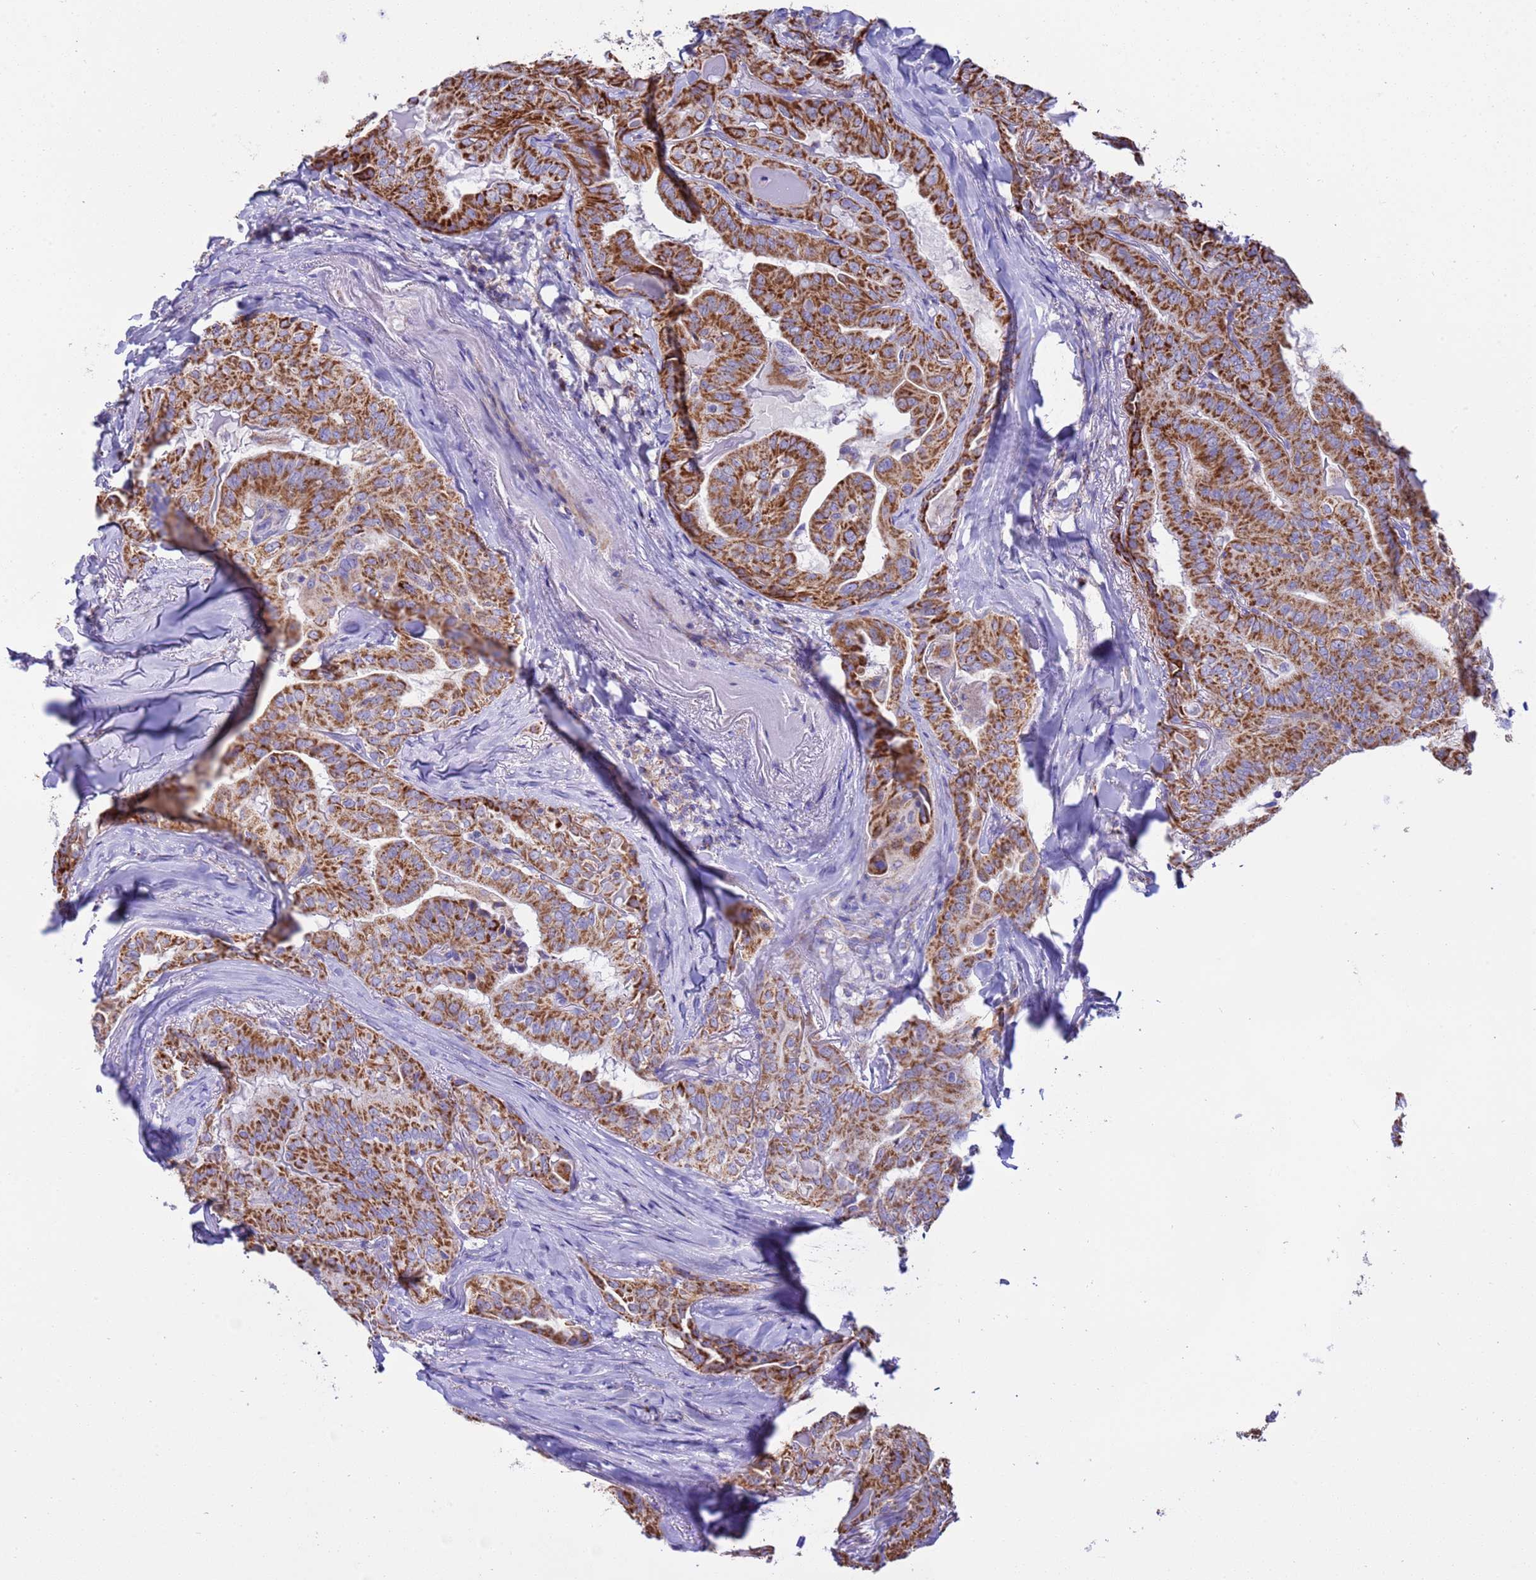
{"staining": {"intensity": "strong", "quantity": ">75%", "location": "cytoplasmic/membranous"}, "tissue": "thyroid cancer", "cell_type": "Tumor cells", "image_type": "cancer", "snomed": [{"axis": "morphology", "description": "Papillary adenocarcinoma, NOS"}, {"axis": "topography", "description": "Thyroid gland"}], "caption": "Immunohistochemistry histopathology image of thyroid cancer (papillary adenocarcinoma) stained for a protein (brown), which shows high levels of strong cytoplasmic/membranous staining in about >75% of tumor cells.", "gene": "RNF165", "patient": {"sex": "female", "age": 68}}